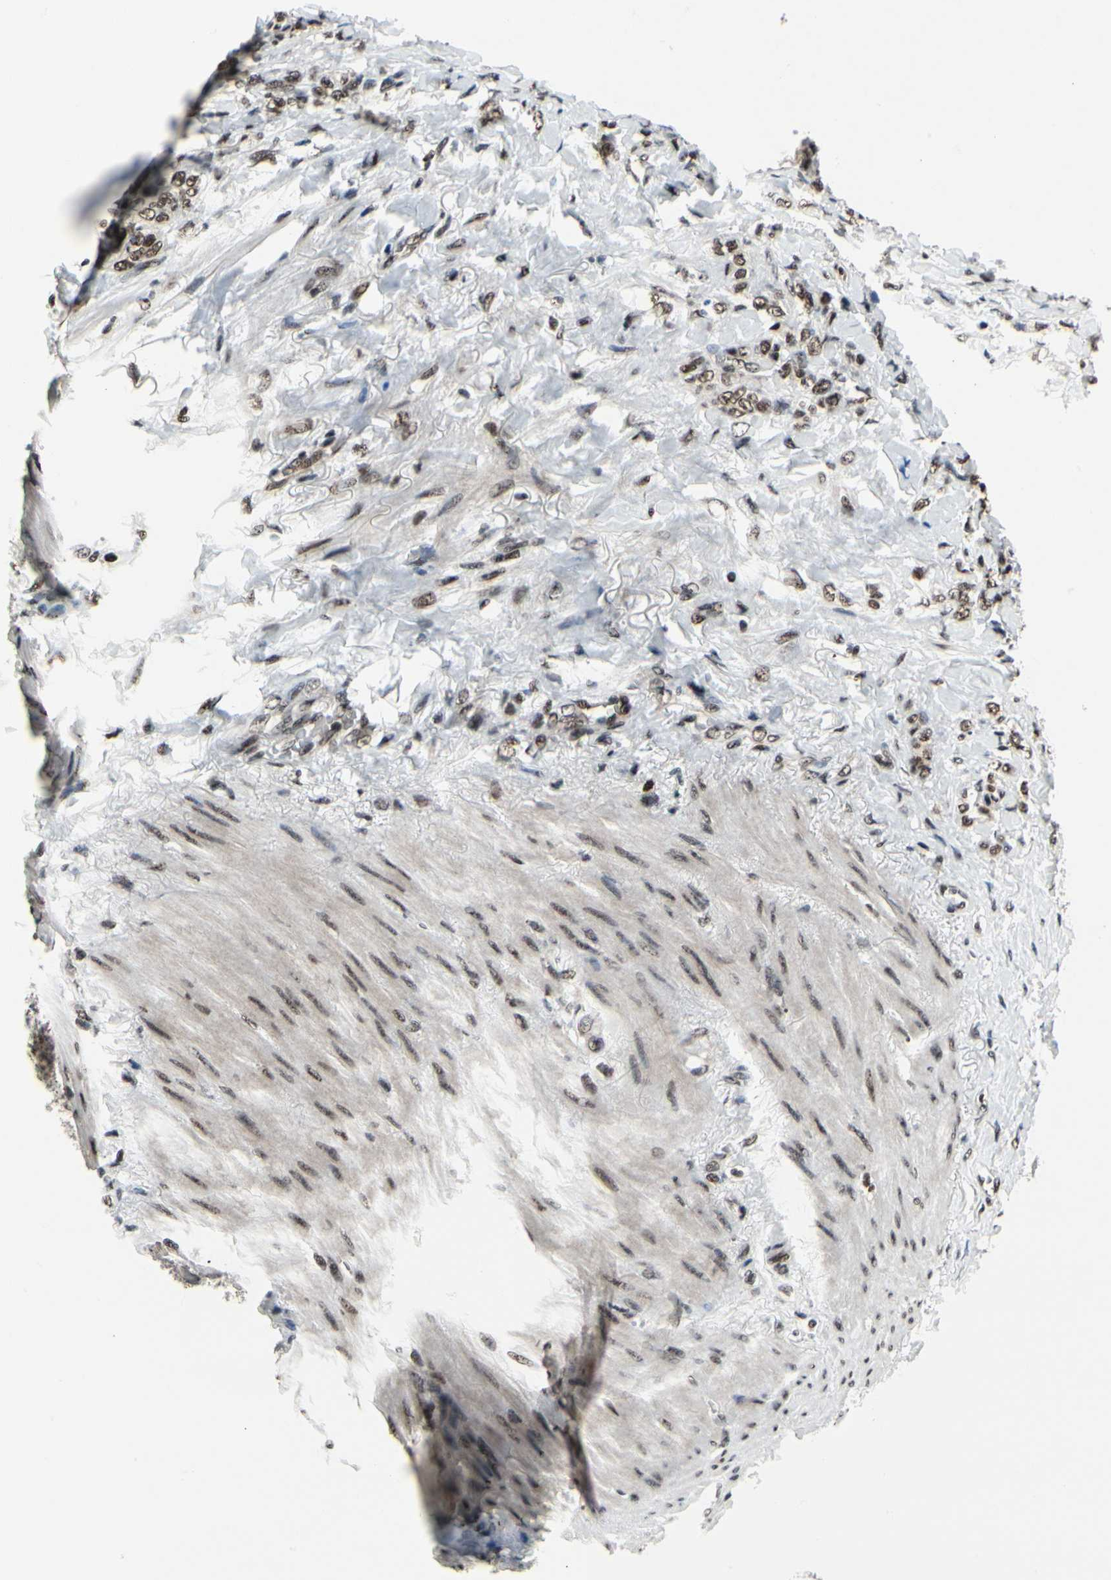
{"staining": {"intensity": "moderate", "quantity": ">75%", "location": "nuclear"}, "tissue": "stomach cancer", "cell_type": "Tumor cells", "image_type": "cancer", "snomed": [{"axis": "morphology", "description": "Adenocarcinoma, NOS"}, {"axis": "topography", "description": "Stomach"}], "caption": "Stomach adenocarcinoma stained with a brown dye reveals moderate nuclear positive staining in approximately >75% of tumor cells.", "gene": "SRSF11", "patient": {"sex": "male", "age": 82}}